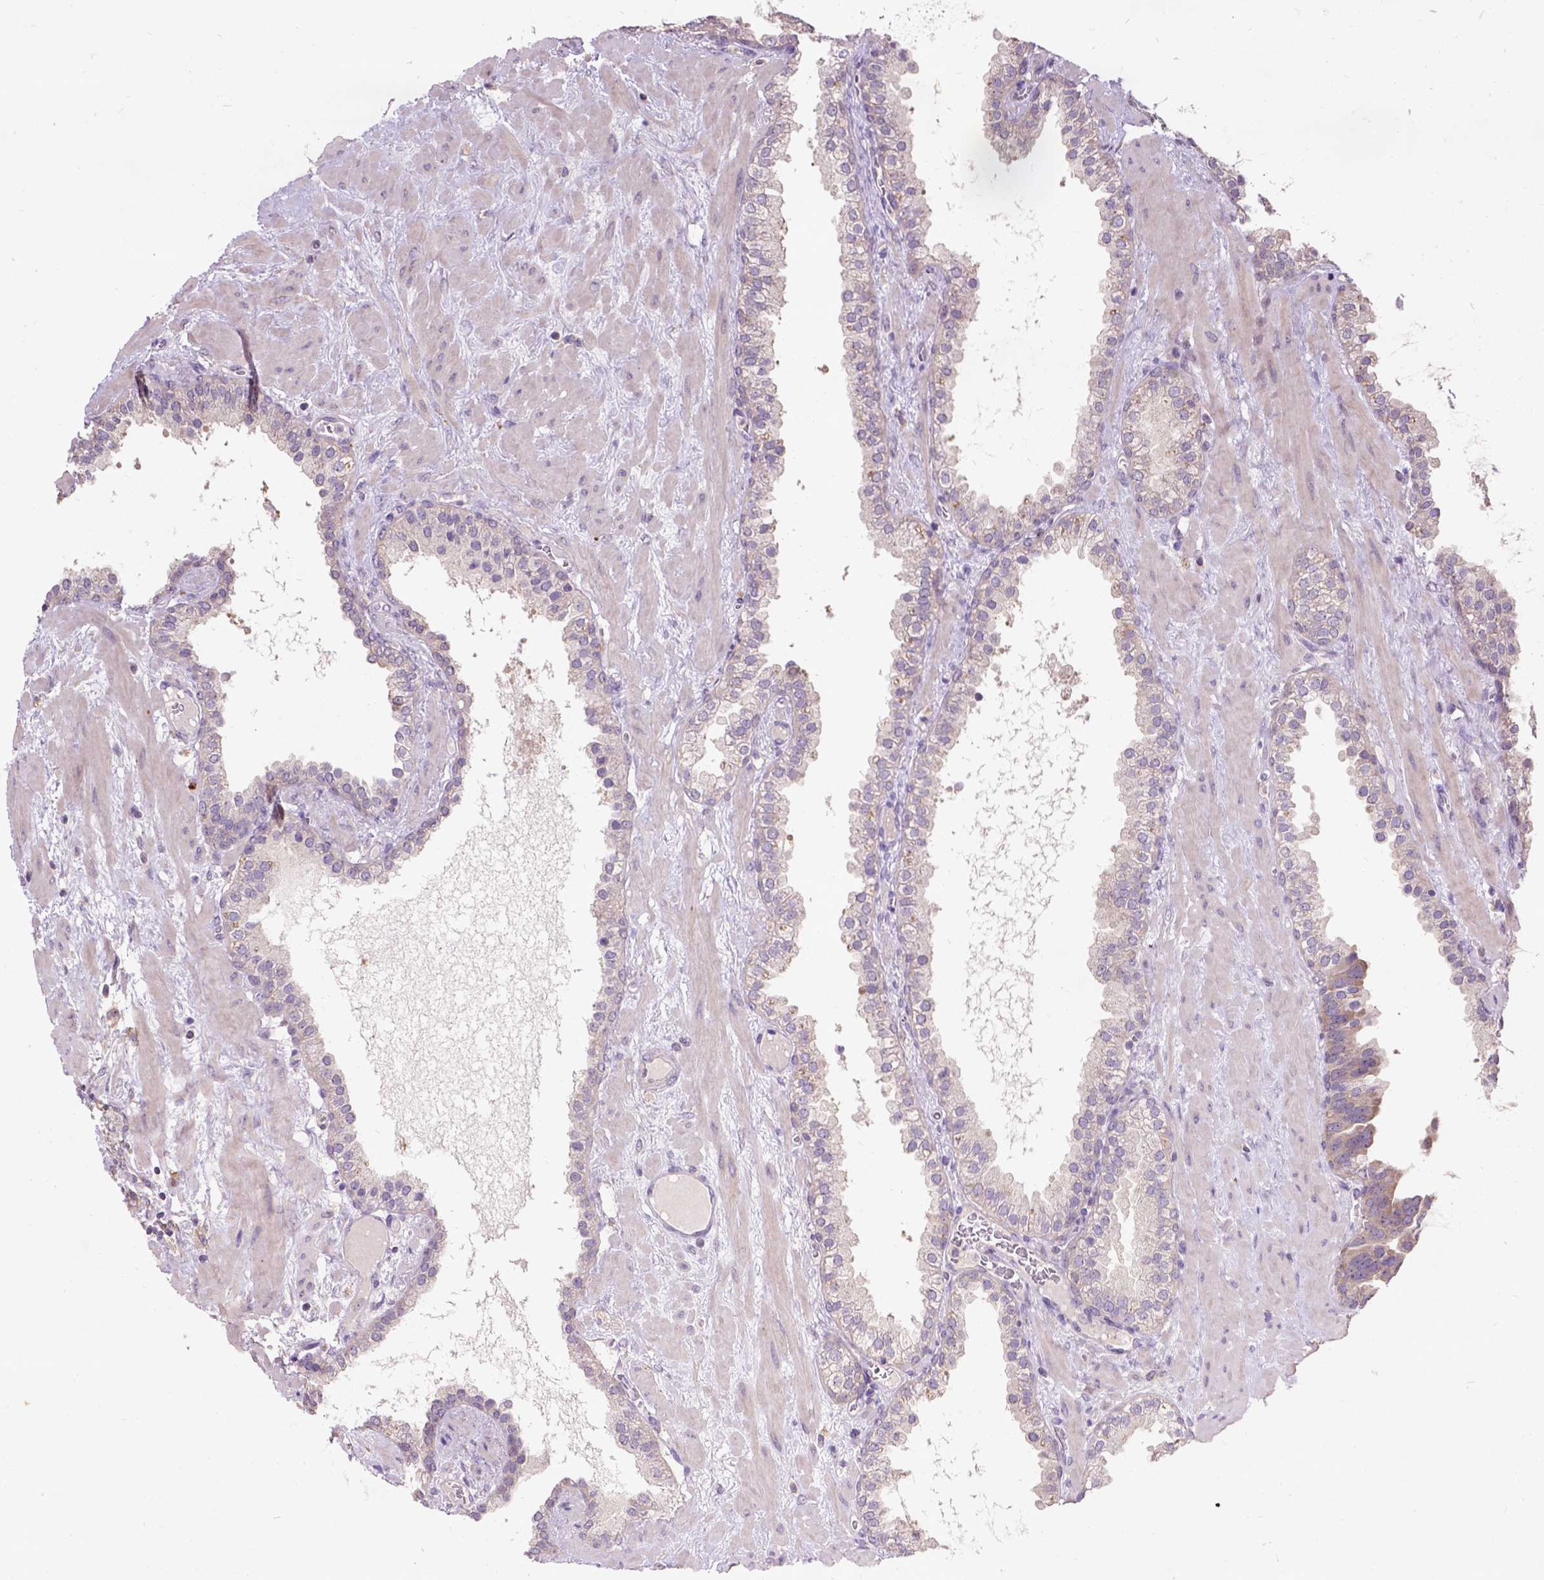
{"staining": {"intensity": "weak", "quantity": "25%-75%", "location": "cytoplasmic/membranous"}, "tissue": "prostate cancer", "cell_type": "Tumor cells", "image_type": "cancer", "snomed": [{"axis": "morphology", "description": "Adenocarcinoma, Low grade"}, {"axis": "topography", "description": "Prostate"}], "caption": "Weak cytoplasmic/membranous expression is appreciated in approximately 25%-75% of tumor cells in low-grade adenocarcinoma (prostate). Using DAB (3,3'-diaminobenzidine) (brown) and hematoxylin (blue) stains, captured at high magnification using brightfield microscopy.", "gene": "KBTBD8", "patient": {"sex": "male", "age": 62}}